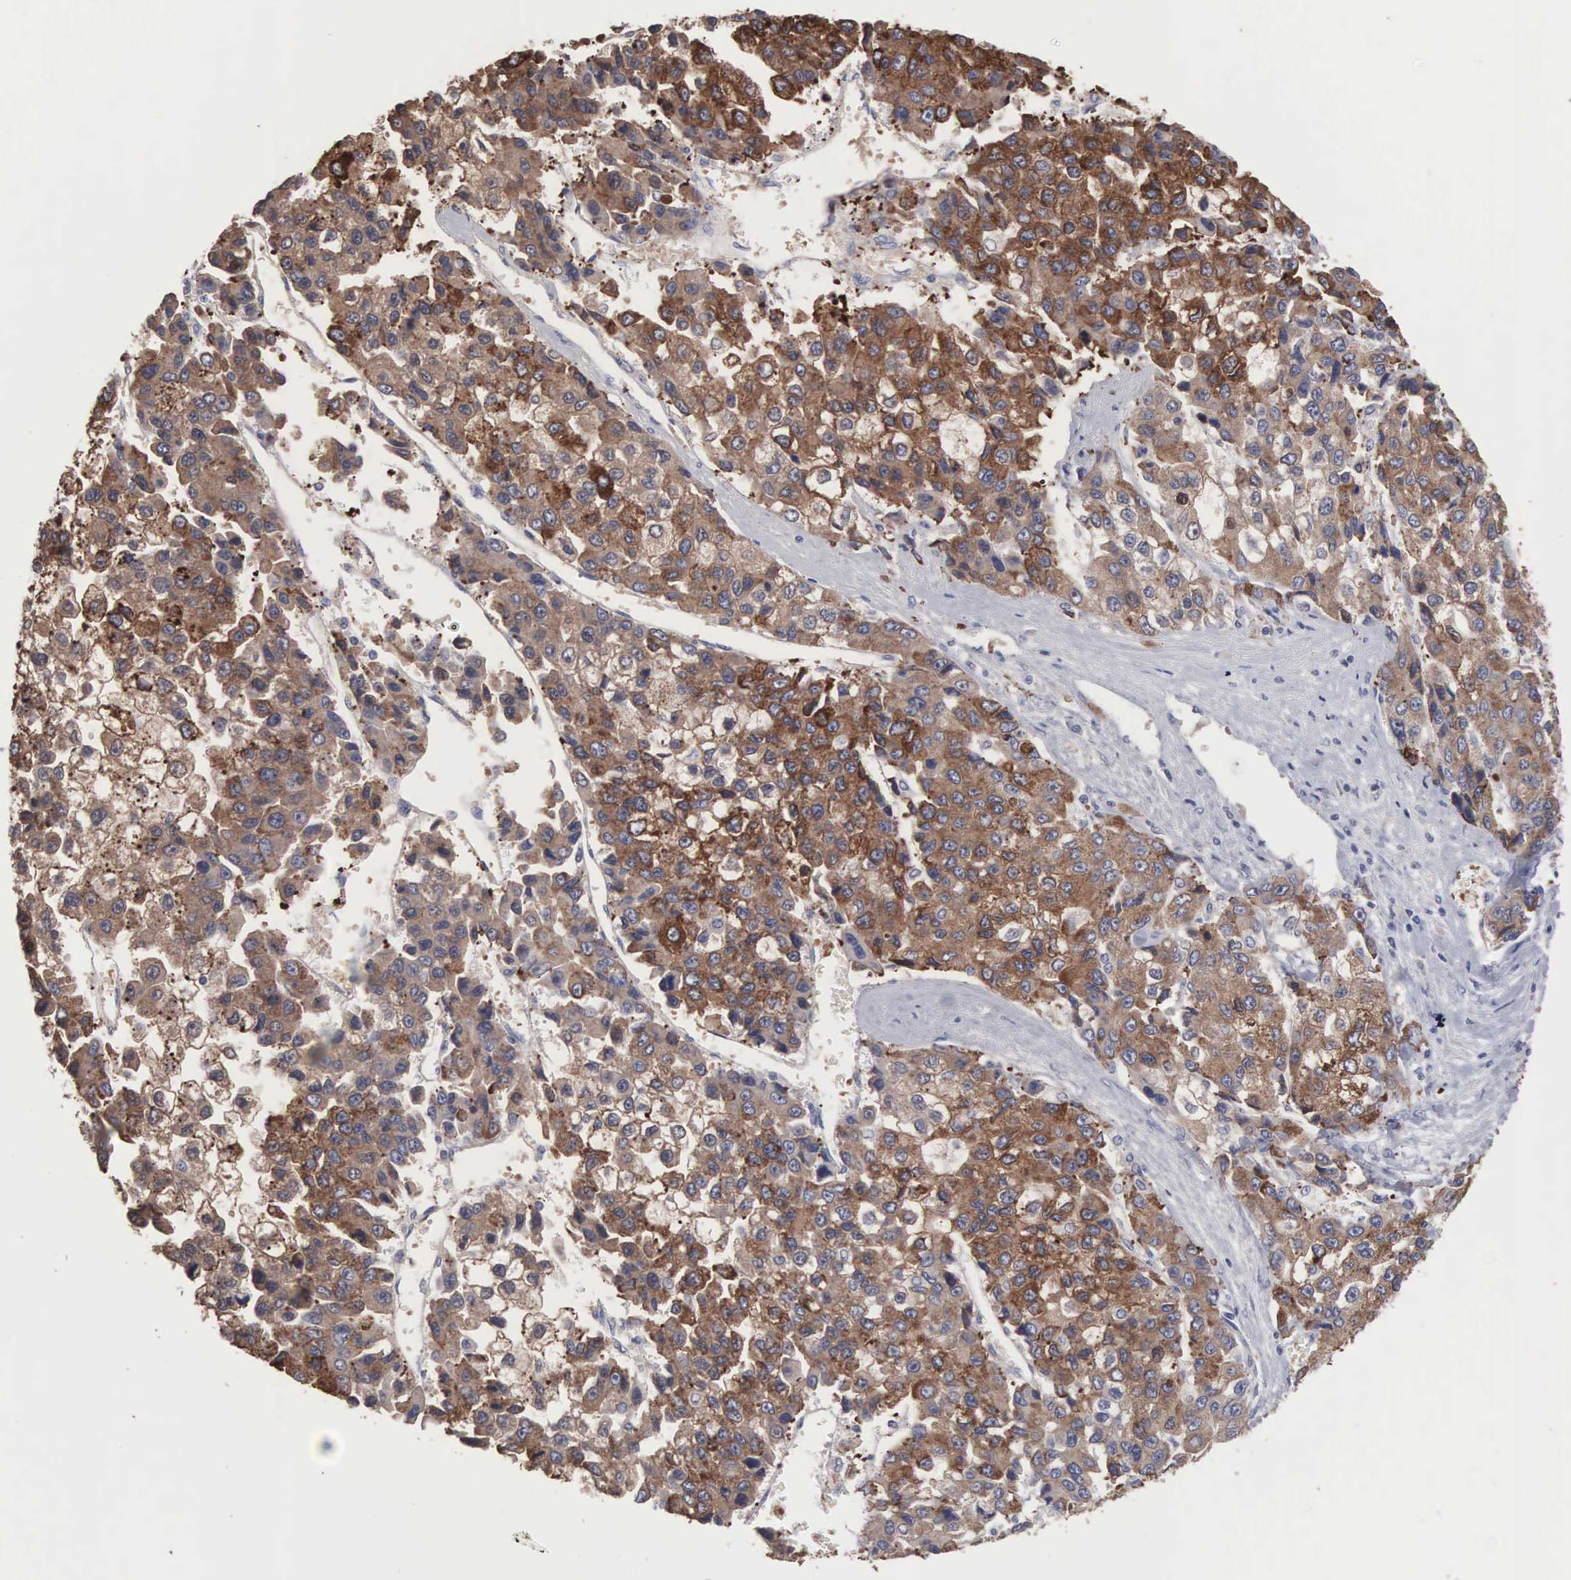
{"staining": {"intensity": "moderate", "quantity": ">75%", "location": "cytoplasmic/membranous"}, "tissue": "liver cancer", "cell_type": "Tumor cells", "image_type": "cancer", "snomed": [{"axis": "morphology", "description": "Carcinoma, Hepatocellular, NOS"}, {"axis": "topography", "description": "Liver"}], "caption": "Liver cancer (hepatocellular carcinoma) stained with a brown dye demonstrates moderate cytoplasmic/membranous positive positivity in about >75% of tumor cells.", "gene": "ACOT4", "patient": {"sex": "female", "age": 66}}